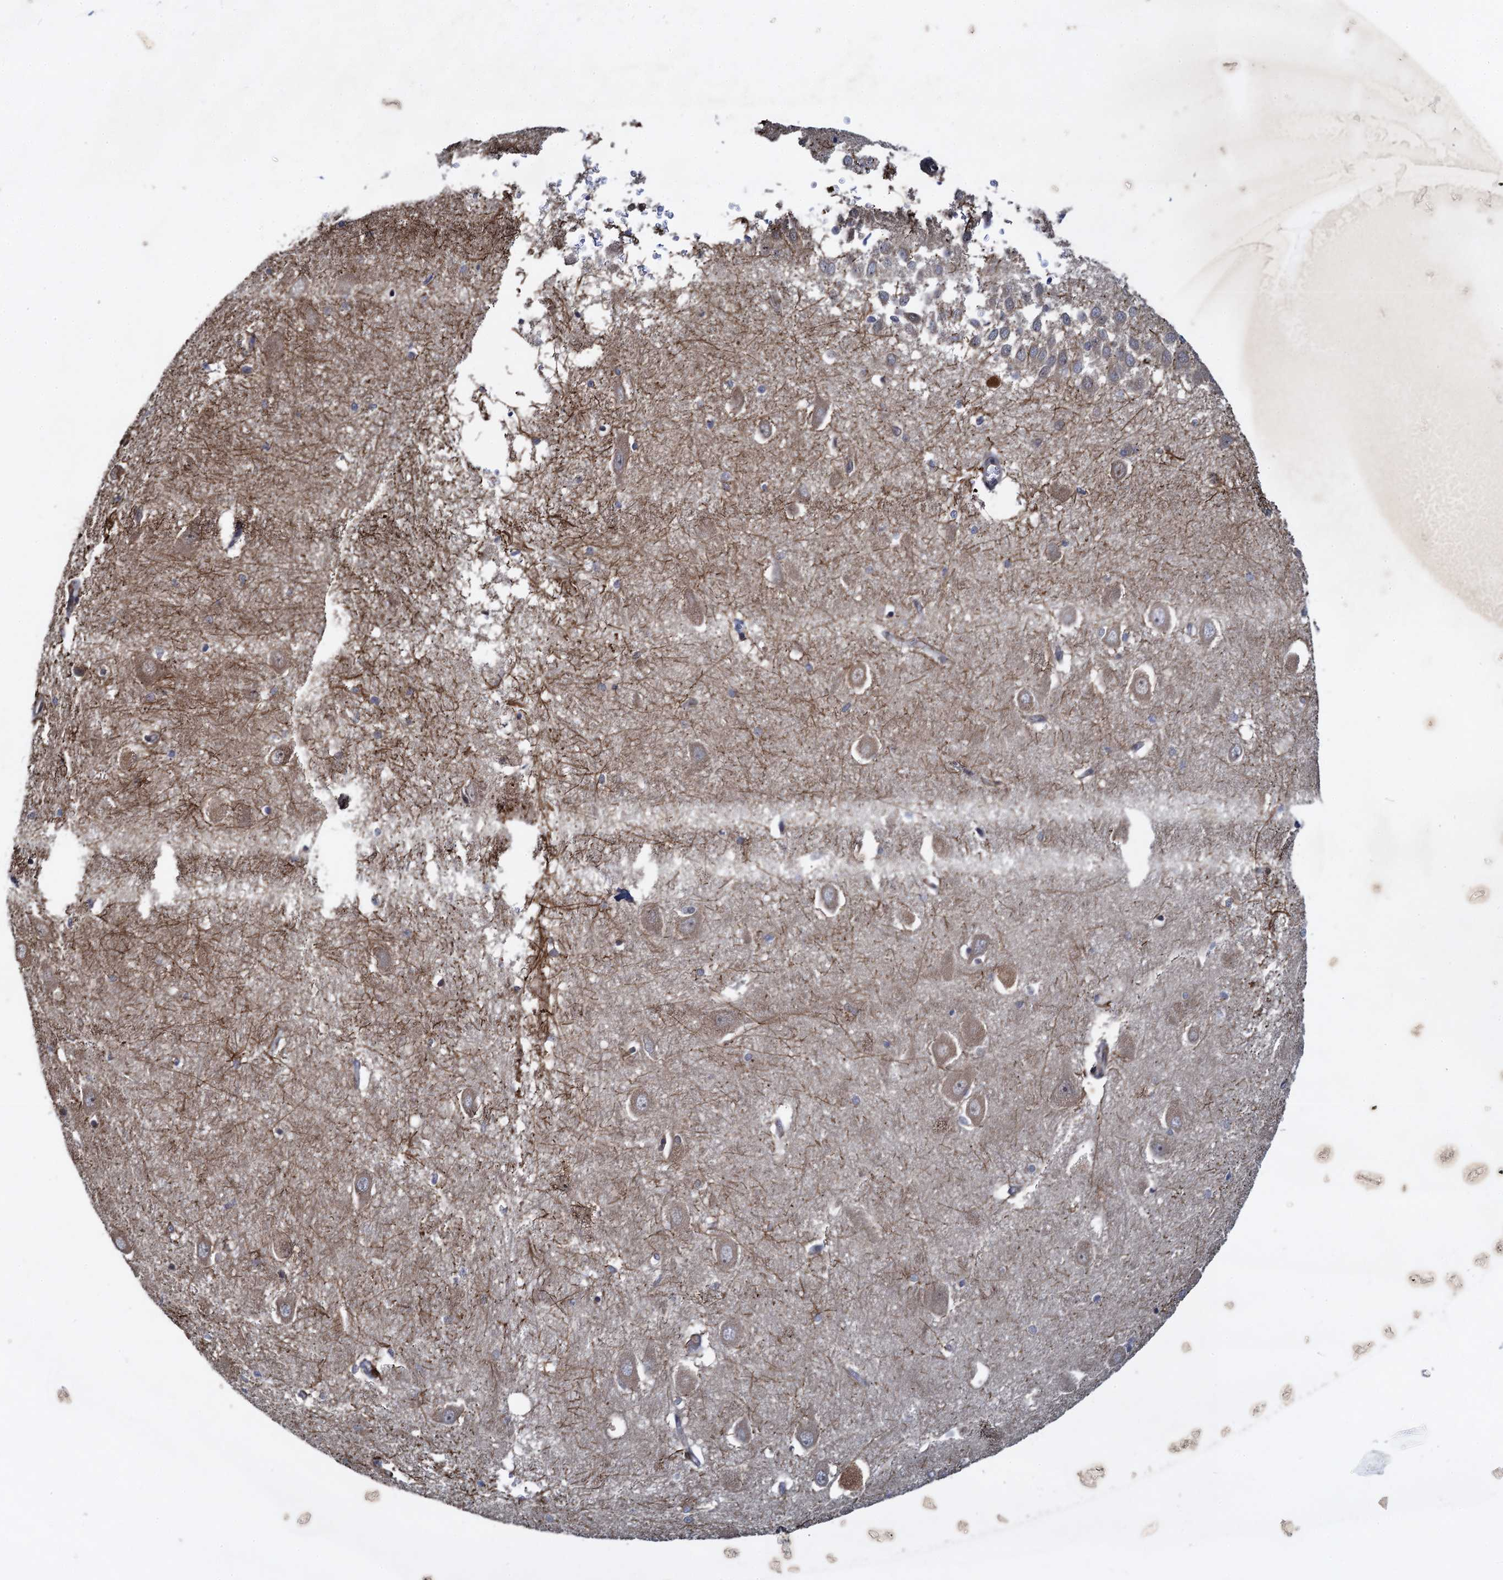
{"staining": {"intensity": "moderate", "quantity": "<25%", "location": "nuclear"}, "tissue": "hippocampus", "cell_type": "Glial cells", "image_type": "normal", "snomed": [{"axis": "morphology", "description": "Normal tissue, NOS"}, {"axis": "topography", "description": "Hippocampus"}], "caption": "Moderate nuclear expression is identified in about <25% of glial cells in normal hippocampus. (Stains: DAB (3,3'-diaminobenzidine) in brown, nuclei in blue, Microscopy: brightfield microscopy at high magnification).", "gene": "ATOSA", "patient": {"sex": "female", "age": 64}}